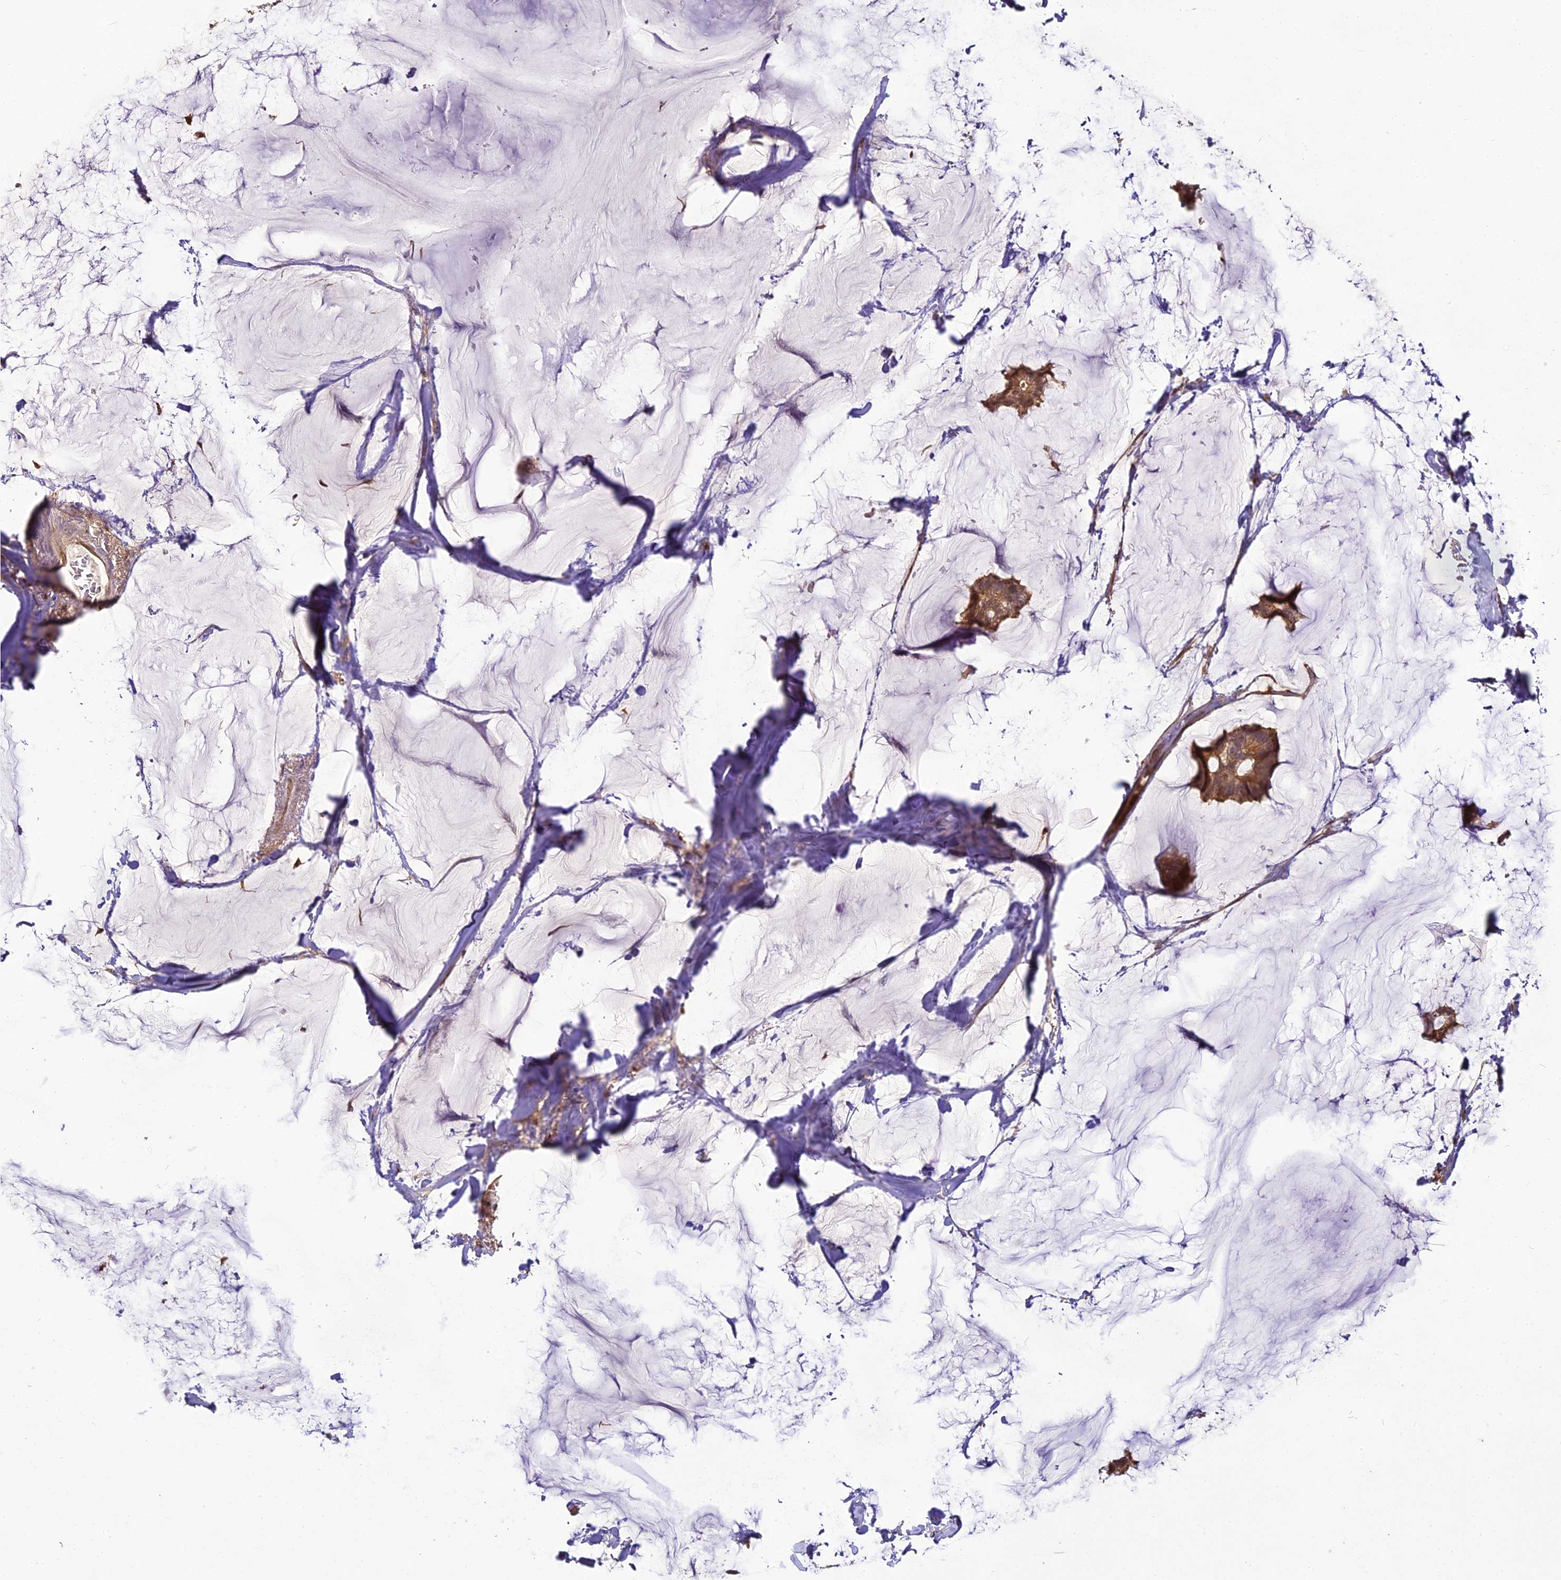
{"staining": {"intensity": "strong", "quantity": ">75%", "location": "cytoplasmic/membranous"}, "tissue": "breast cancer", "cell_type": "Tumor cells", "image_type": "cancer", "snomed": [{"axis": "morphology", "description": "Duct carcinoma"}, {"axis": "topography", "description": "Breast"}], "caption": "Immunohistochemical staining of human breast intraductal carcinoma demonstrates strong cytoplasmic/membranous protein staining in about >75% of tumor cells.", "gene": "BCDIN3D", "patient": {"sex": "female", "age": 93}}